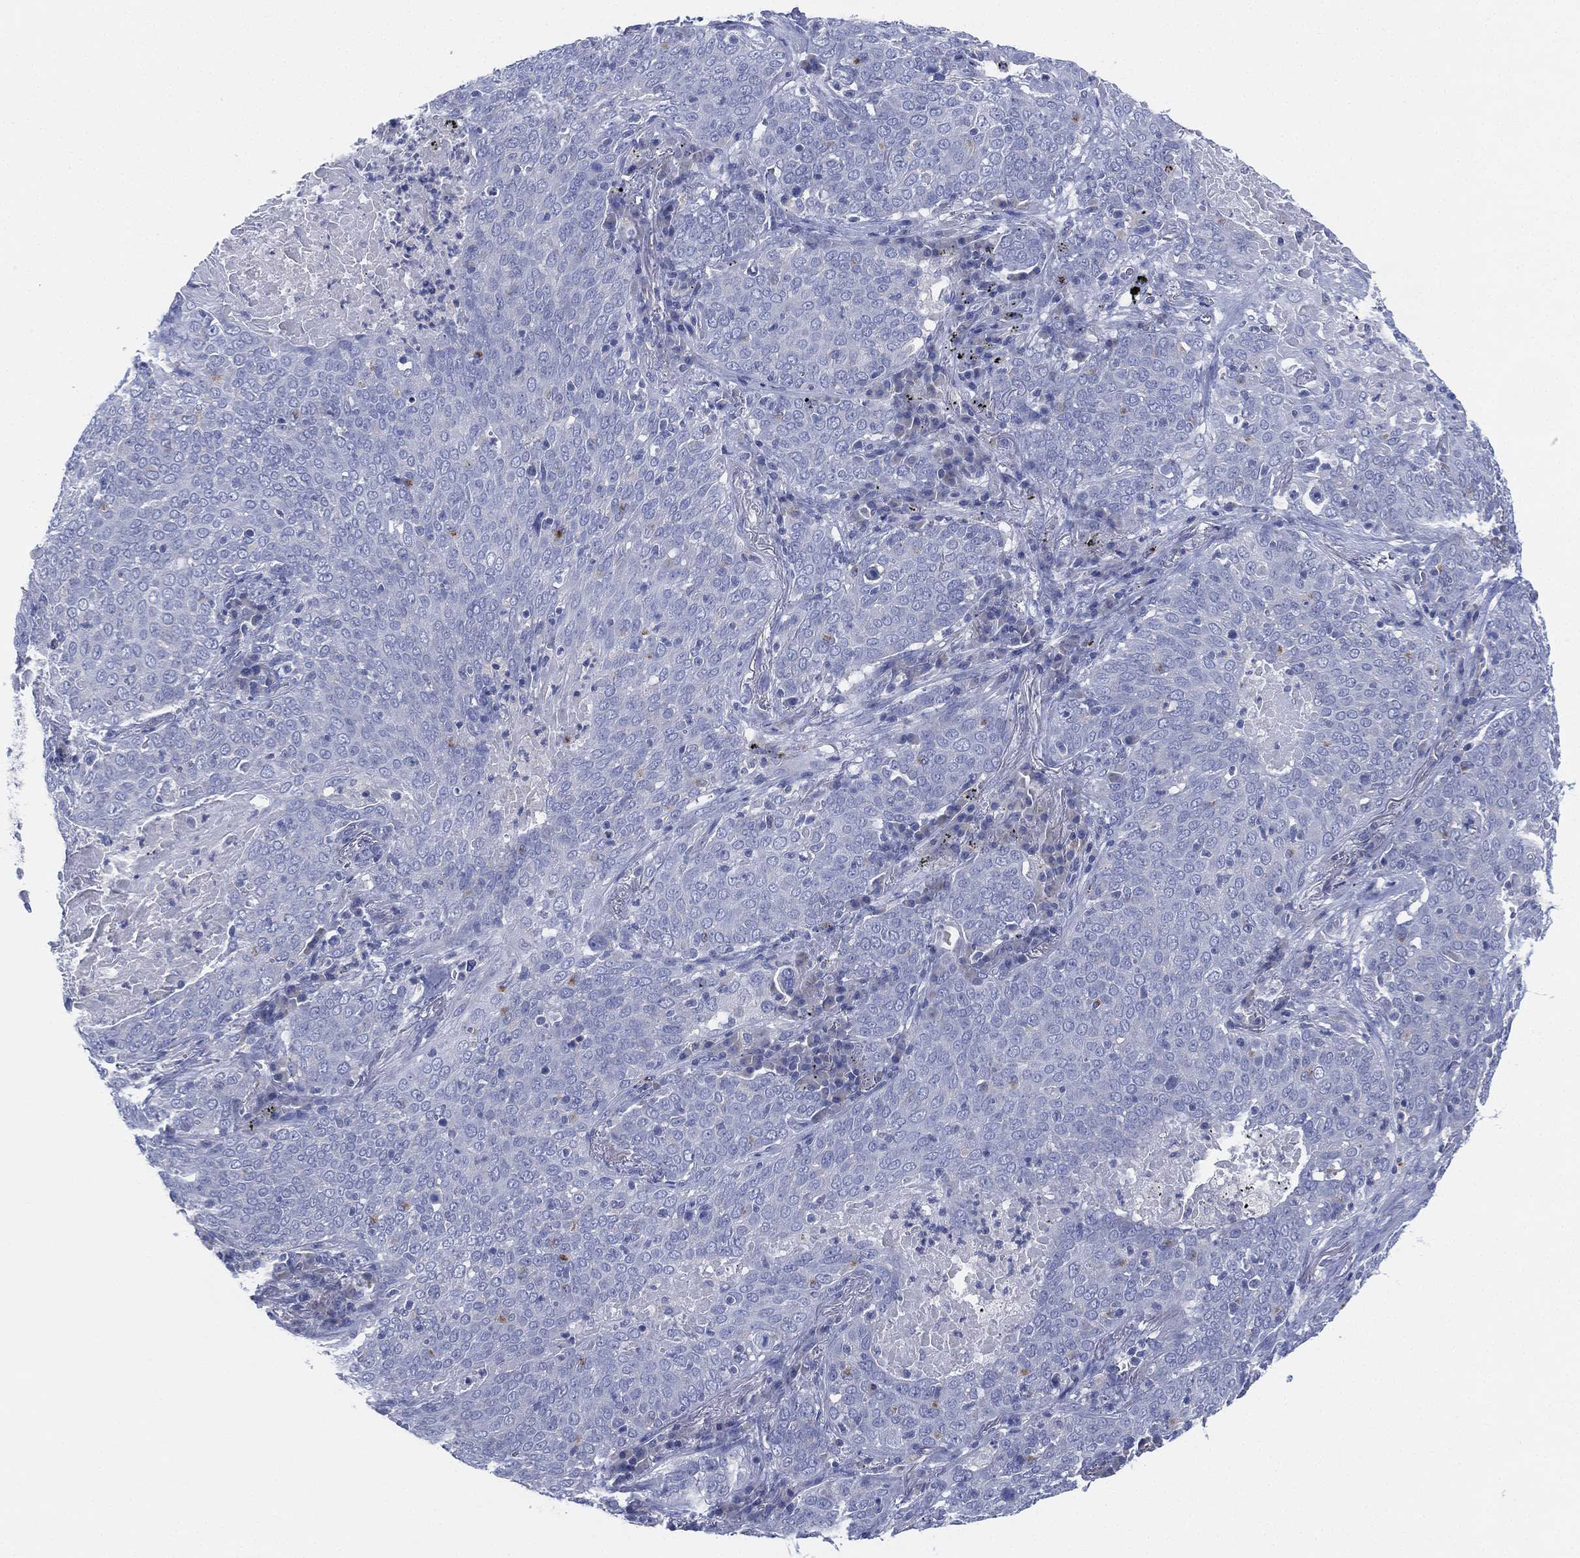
{"staining": {"intensity": "negative", "quantity": "none", "location": "none"}, "tissue": "lung cancer", "cell_type": "Tumor cells", "image_type": "cancer", "snomed": [{"axis": "morphology", "description": "Squamous cell carcinoma, NOS"}, {"axis": "topography", "description": "Lung"}], "caption": "An image of human lung cancer (squamous cell carcinoma) is negative for staining in tumor cells.", "gene": "ADAD2", "patient": {"sex": "male", "age": 82}}